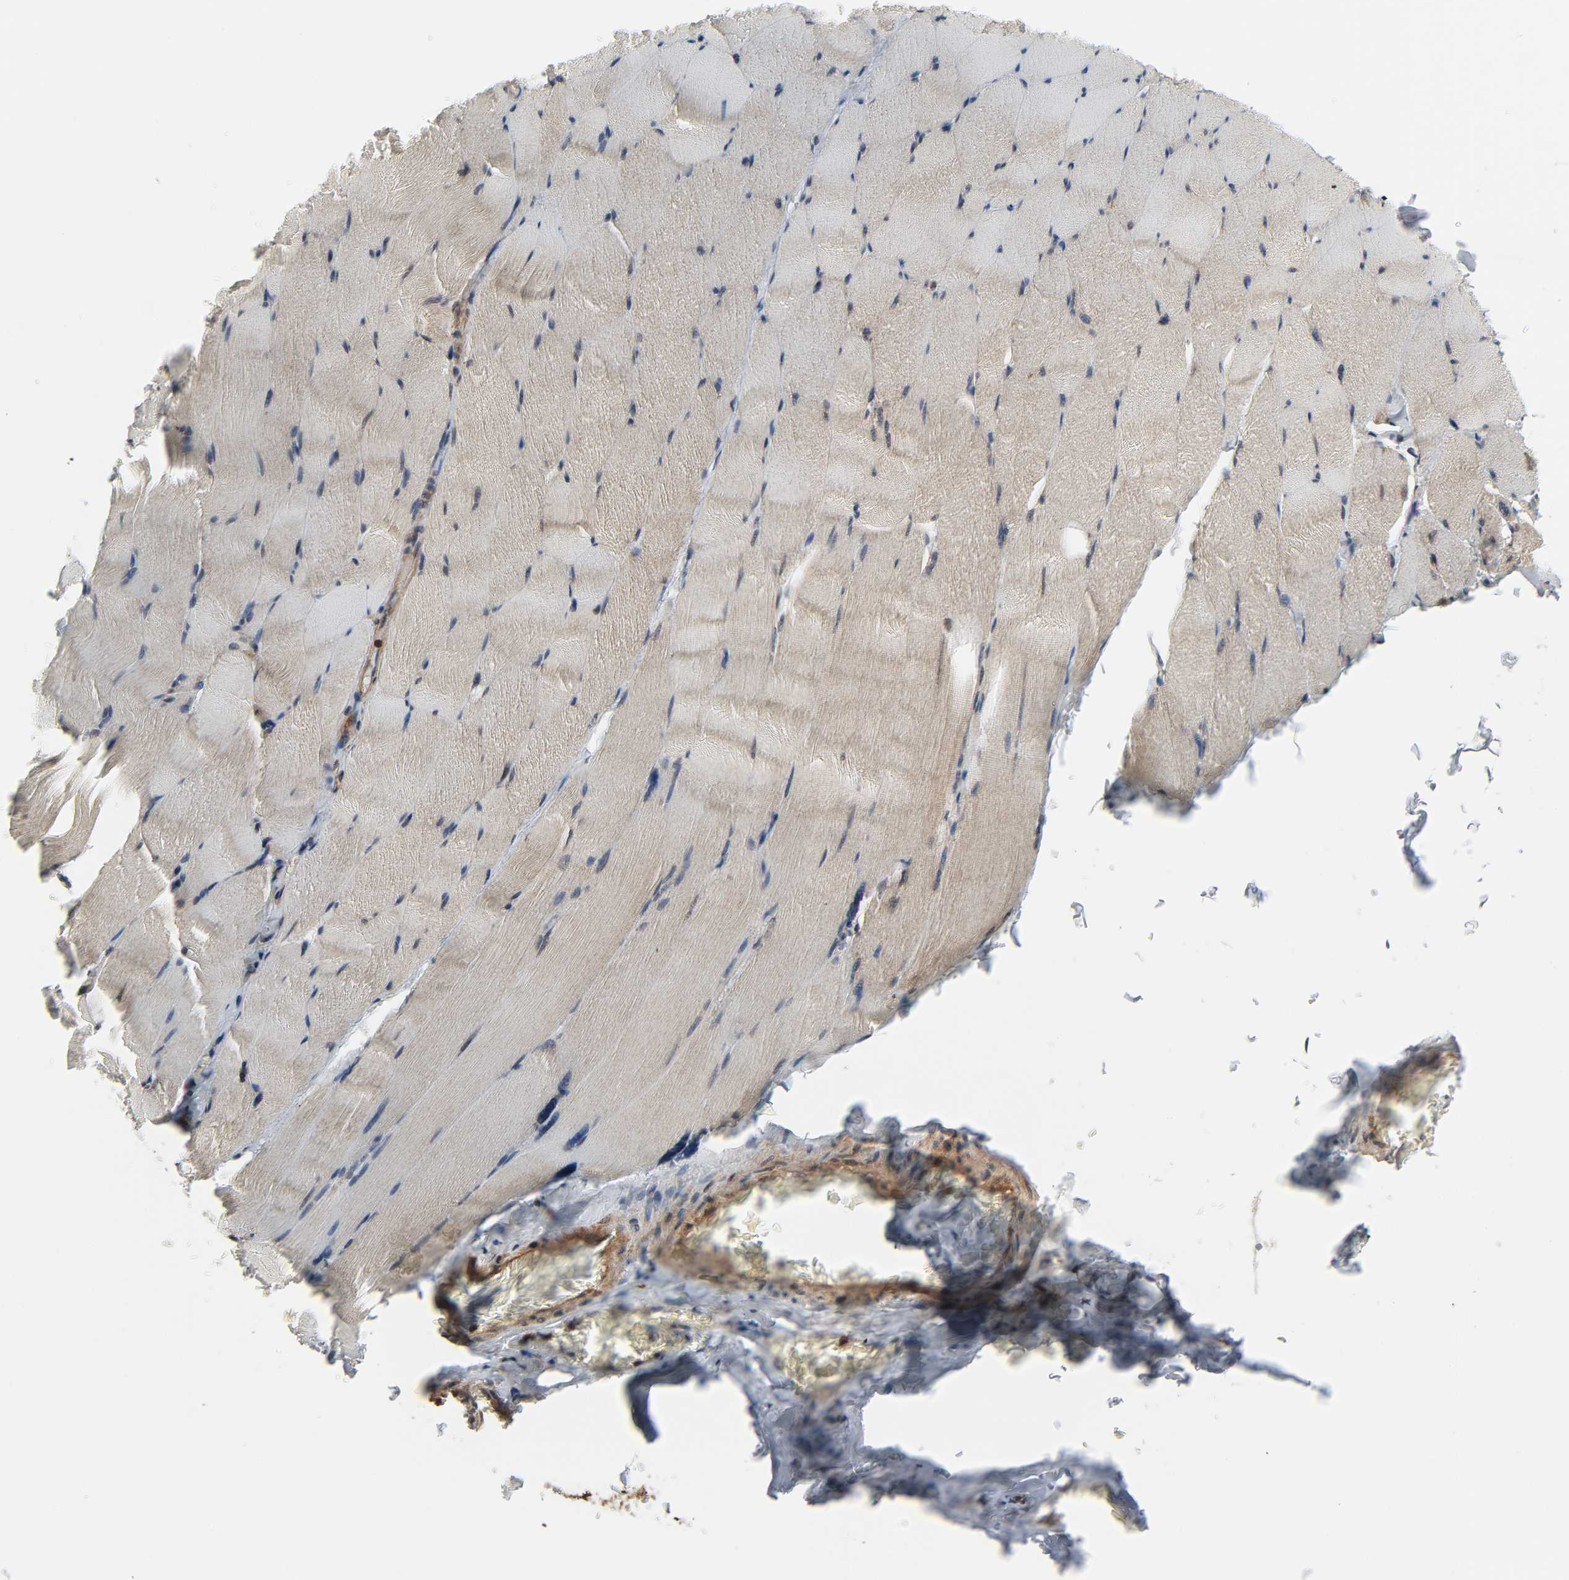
{"staining": {"intensity": "weak", "quantity": ">75%", "location": "cytoplasmic/membranous"}, "tissue": "skeletal muscle", "cell_type": "Myocytes", "image_type": "normal", "snomed": [{"axis": "morphology", "description": "Normal tissue, NOS"}, {"axis": "topography", "description": "Skeletal muscle"}], "caption": "This image demonstrates normal skeletal muscle stained with immunohistochemistry (IHC) to label a protein in brown. The cytoplasmic/membranous of myocytes show weak positivity for the protein. Nuclei are counter-stained blue.", "gene": "GSK3A", "patient": {"sex": "male", "age": 62}}